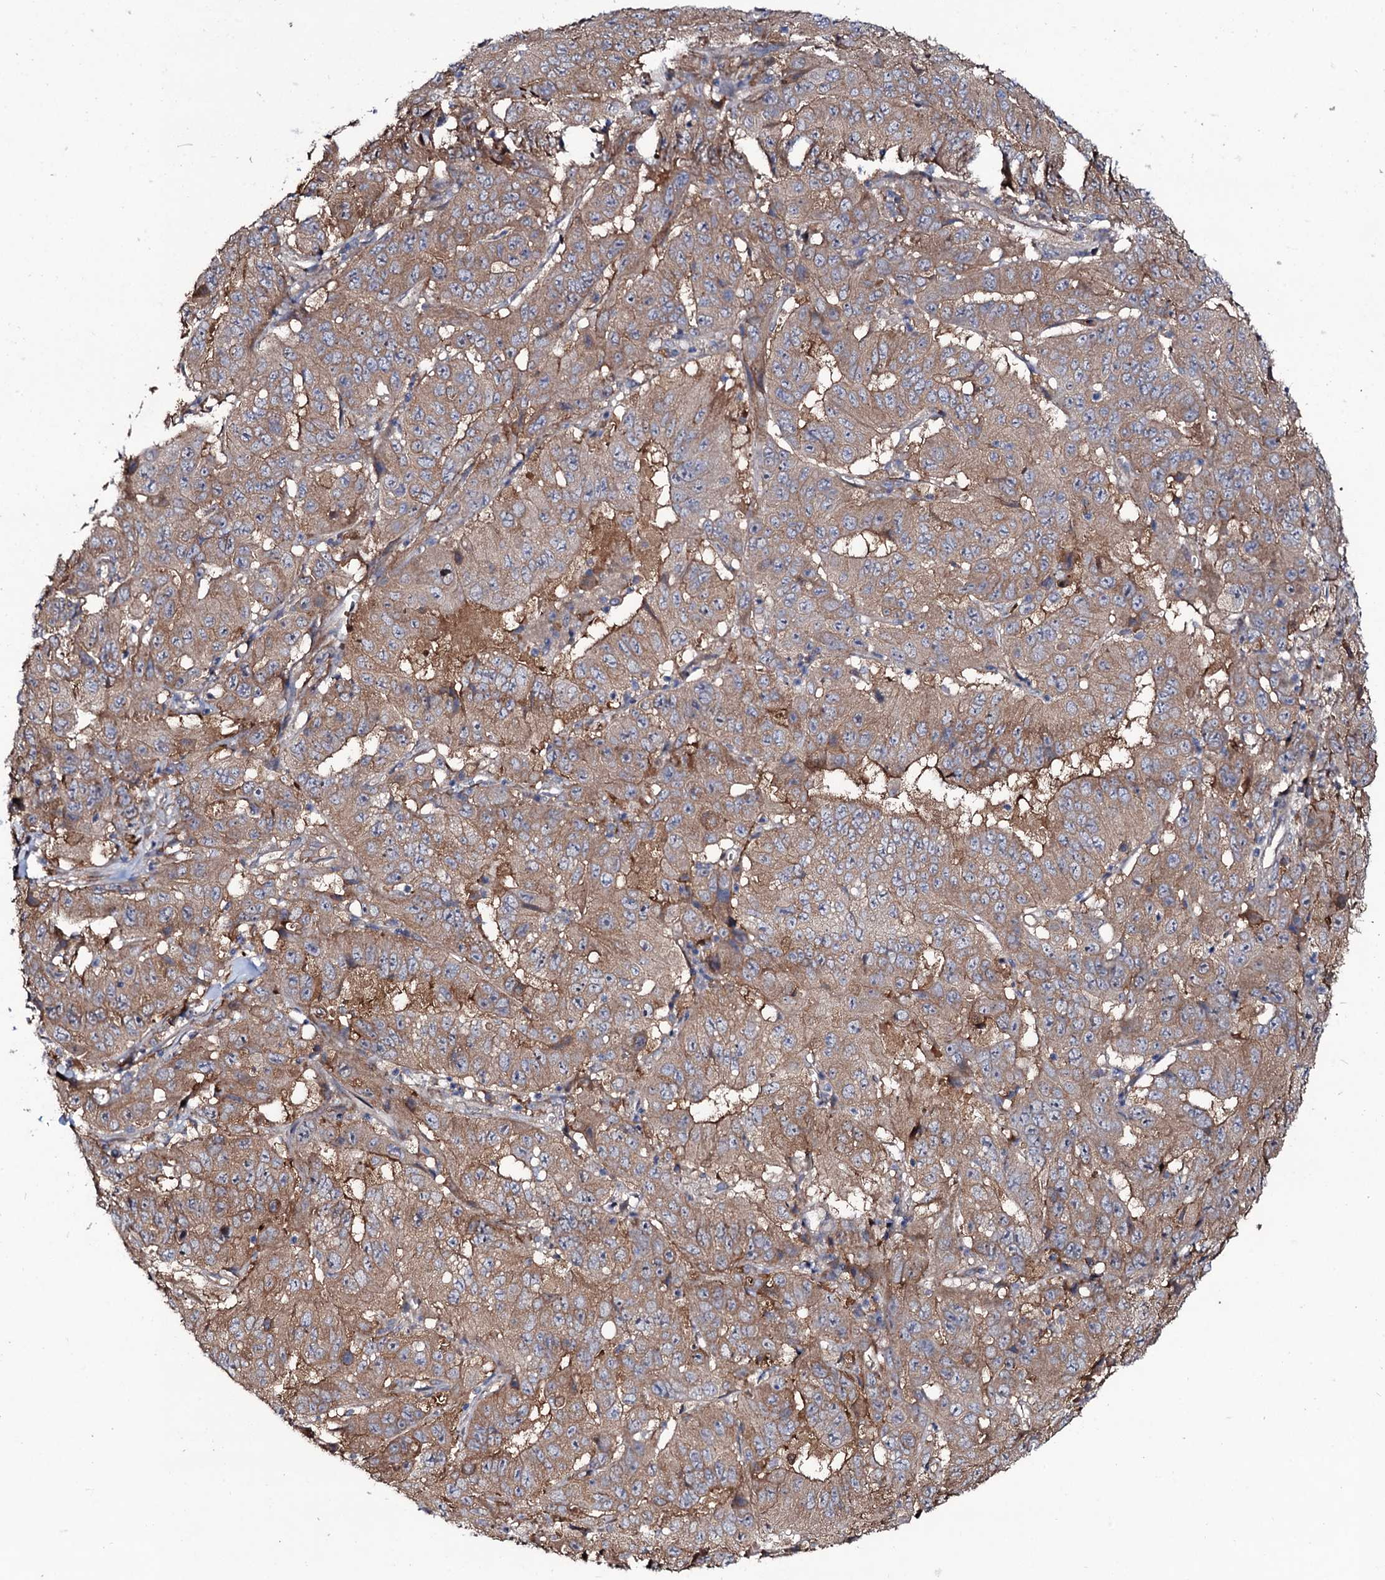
{"staining": {"intensity": "weak", "quantity": ">75%", "location": "cytoplasmic/membranous"}, "tissue": "pancreatic cancer", "cell_type": "Tumor cells", "image_type": "cancer", "snomed": [{"axis": "morphology", "description": "Adenocarcinoma, NOS"}, {"axis": "topography", "description": "Pancreas"}], "caption": "Weak cytoplasmic/membranous expression is present in approximately >75% of tumor cells in pancreatic adenocarcinoma.", "gene": "COG6", "patient": {"sex": "male", "age": 63}}